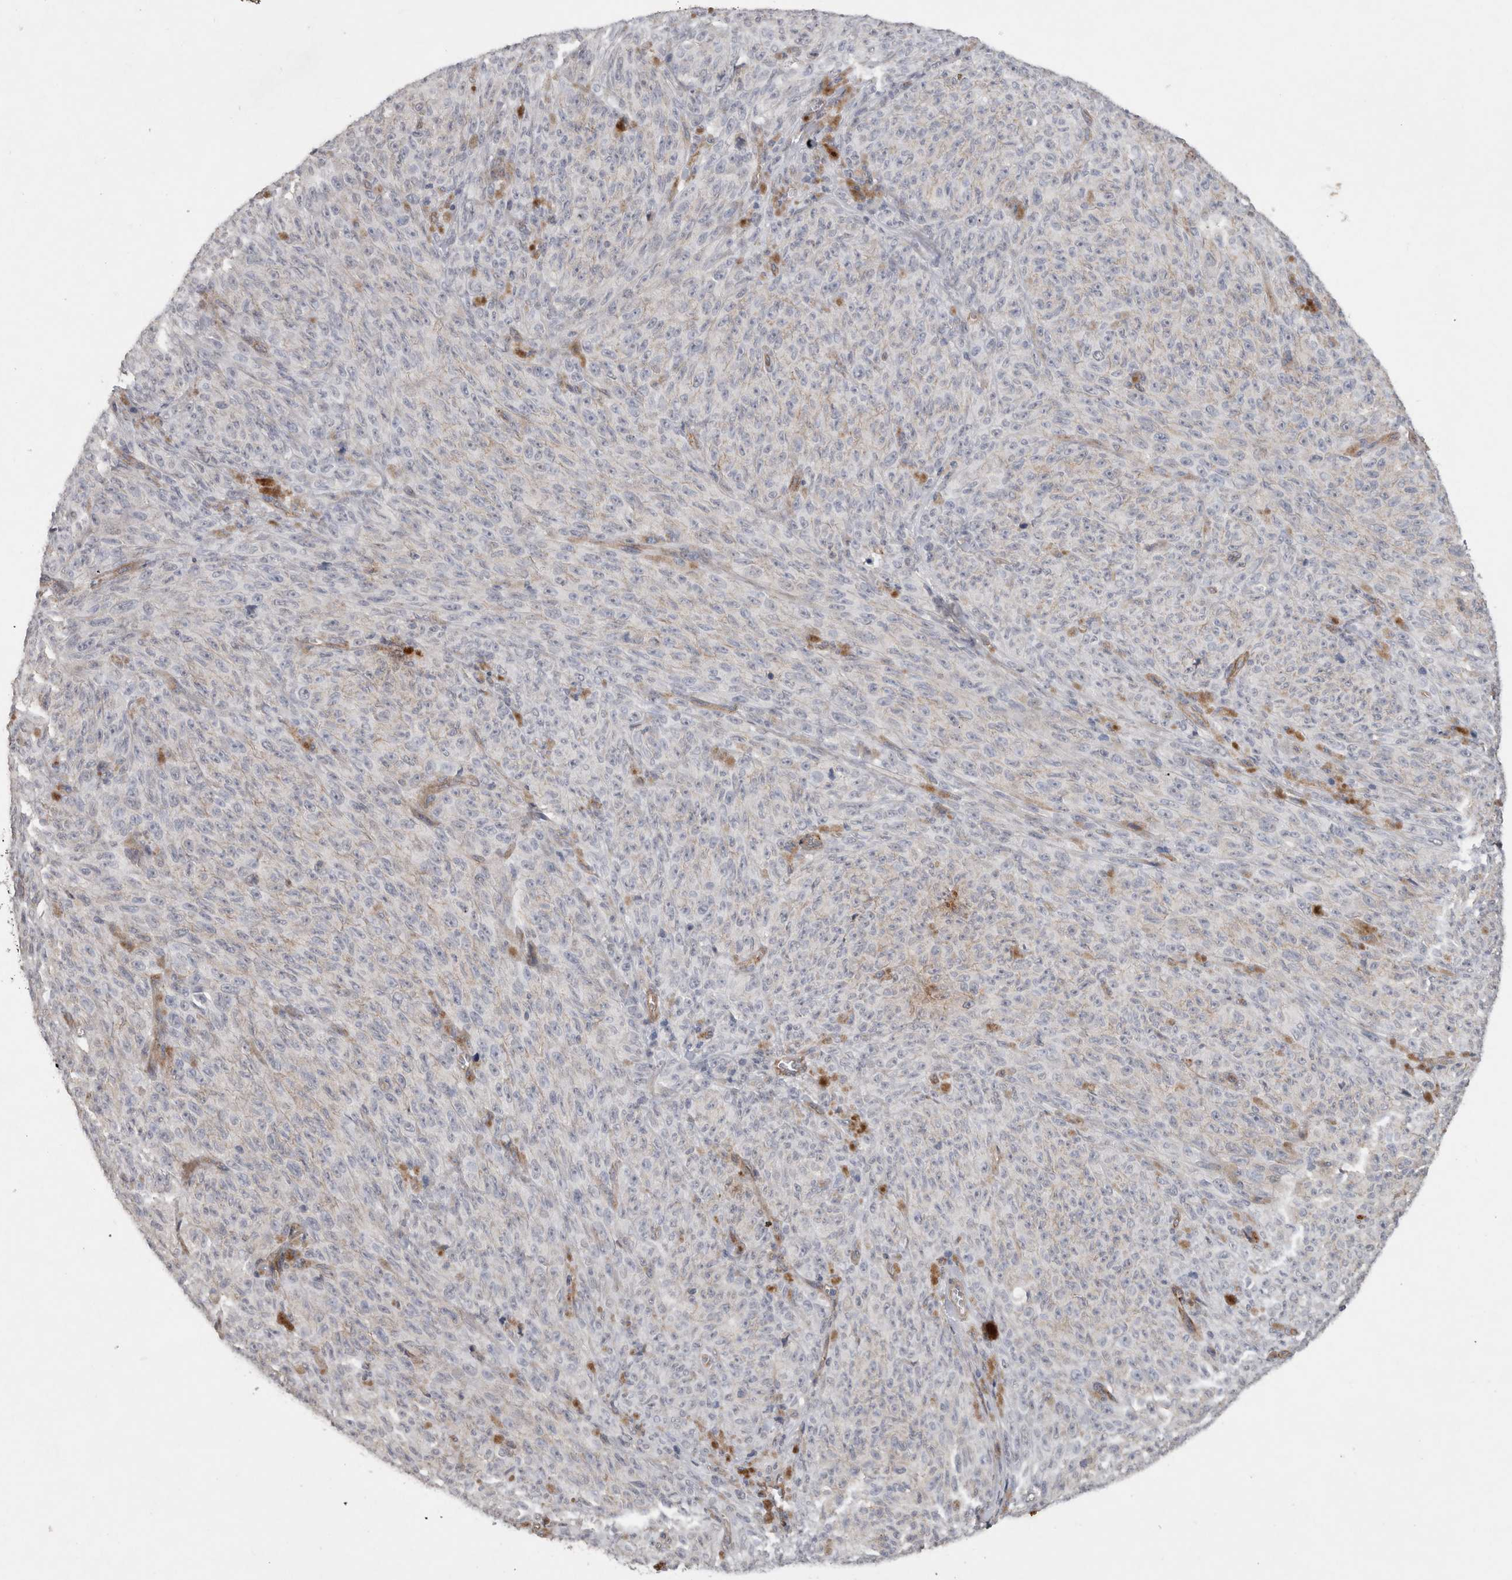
{"staining": {"intensity": "negative", "quantity": "none", "location": "none"}, "tissue": "melanoma", "cell_type": "Tumor cells", "image_type": "cancer", "snomed": [{"axis": "morphology", "description": "Malignant melanoma, NOS"}, {"axis": "topography", "description": "Skin"}], "caption": "Tumor cells show no significant positivity in melanoma.", "gene": "RECK", "patient": {"sex": "female", "age": 82}}